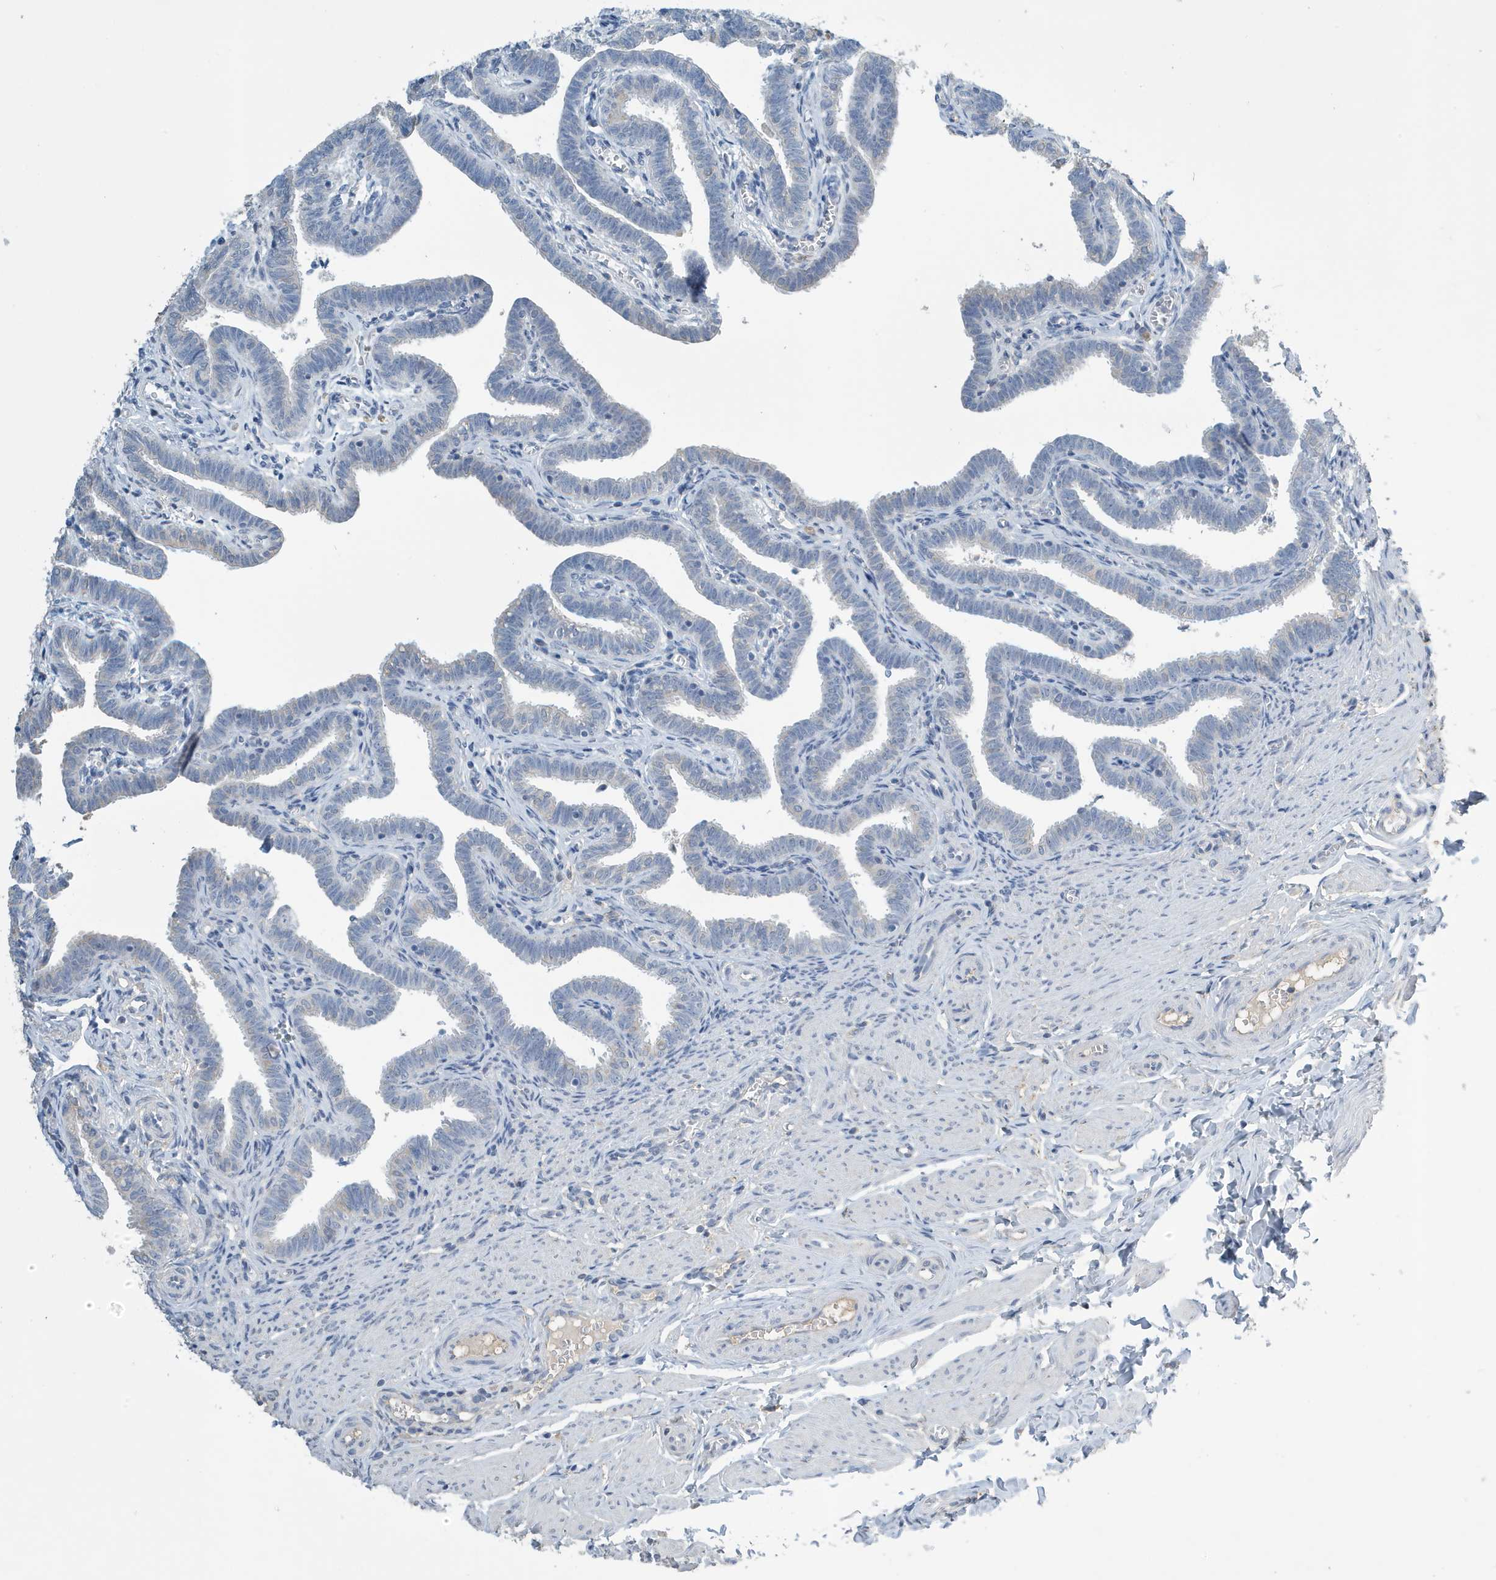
{"staining": {"intensity": "negative", "quantity": "none", "location": "none"}, "tissue": "fallopian tube", "cell_type": "Glandular cells", "image_type": "normal", "snomed": [{"axis": "morphology", "description": "Normal tissue, NOS"}, {"axis": "topography", "description": "Fallopian tube"}], "caption": "Histopathology image shows no significant protein positivity in glandular cells of normal fallopian tube. (Brightfield microscopy of DAB immunohistochemistry at high magnification).", "gene": "UGT2B4", "patient": {"sex": "female", "age": 36}}